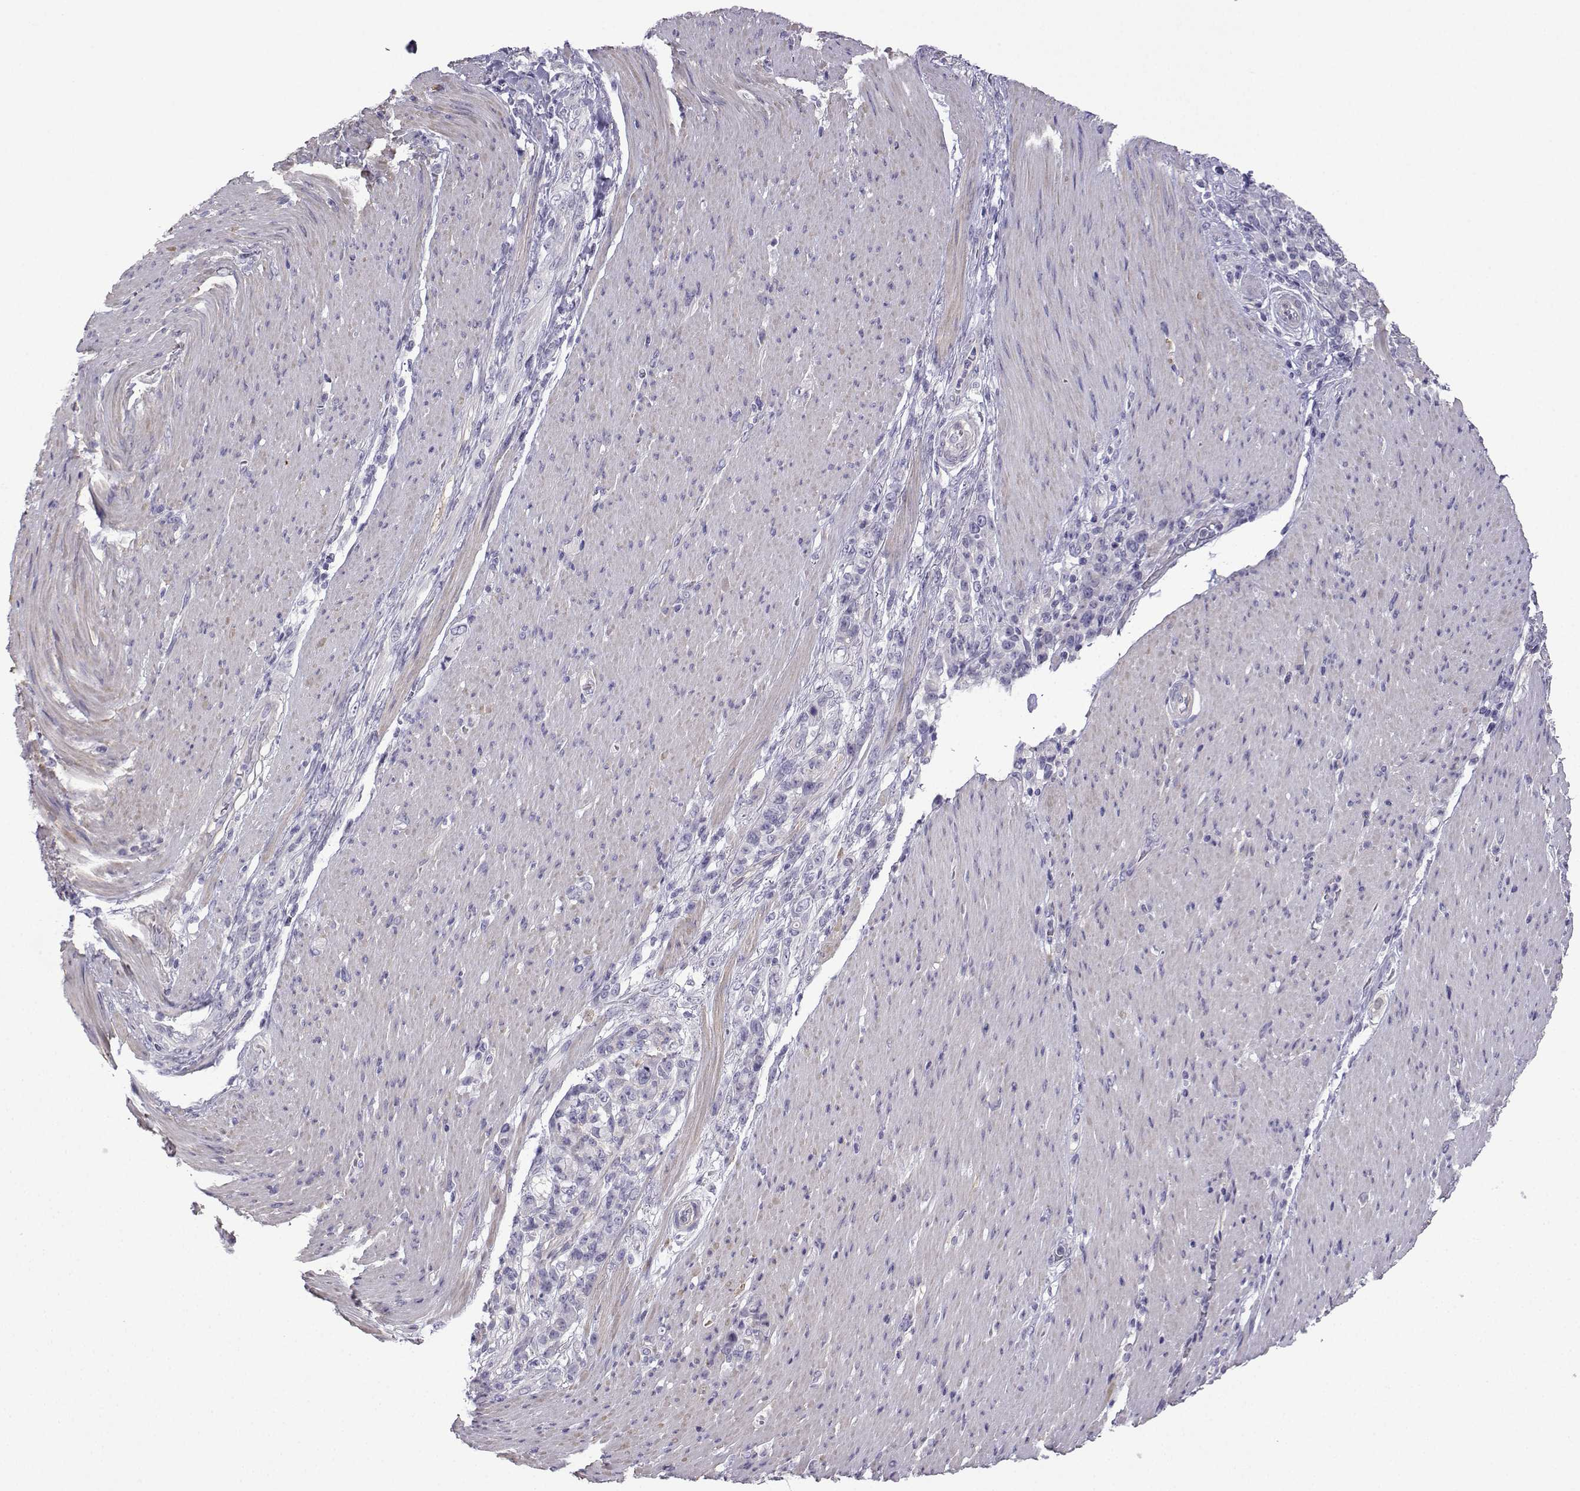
{"staining": {"intensity": "negative", "quantity": "none", "location": "none"}, "tissue": "stomach cancer", "cell_type": "Tumor cells", "image_type": "cancer", "snomed": [{"axis": "morphology", "description": "Adenocarcinoma, NOS"}, {"axis": "topography", "description": "Stomach"}], "caption": "Immunohistochemical staining of stomach adenocarcinoma displays no significant staining in tumor cells.", "gene": "SPACA7", "patient": {"sex": "female", "age": 79}}